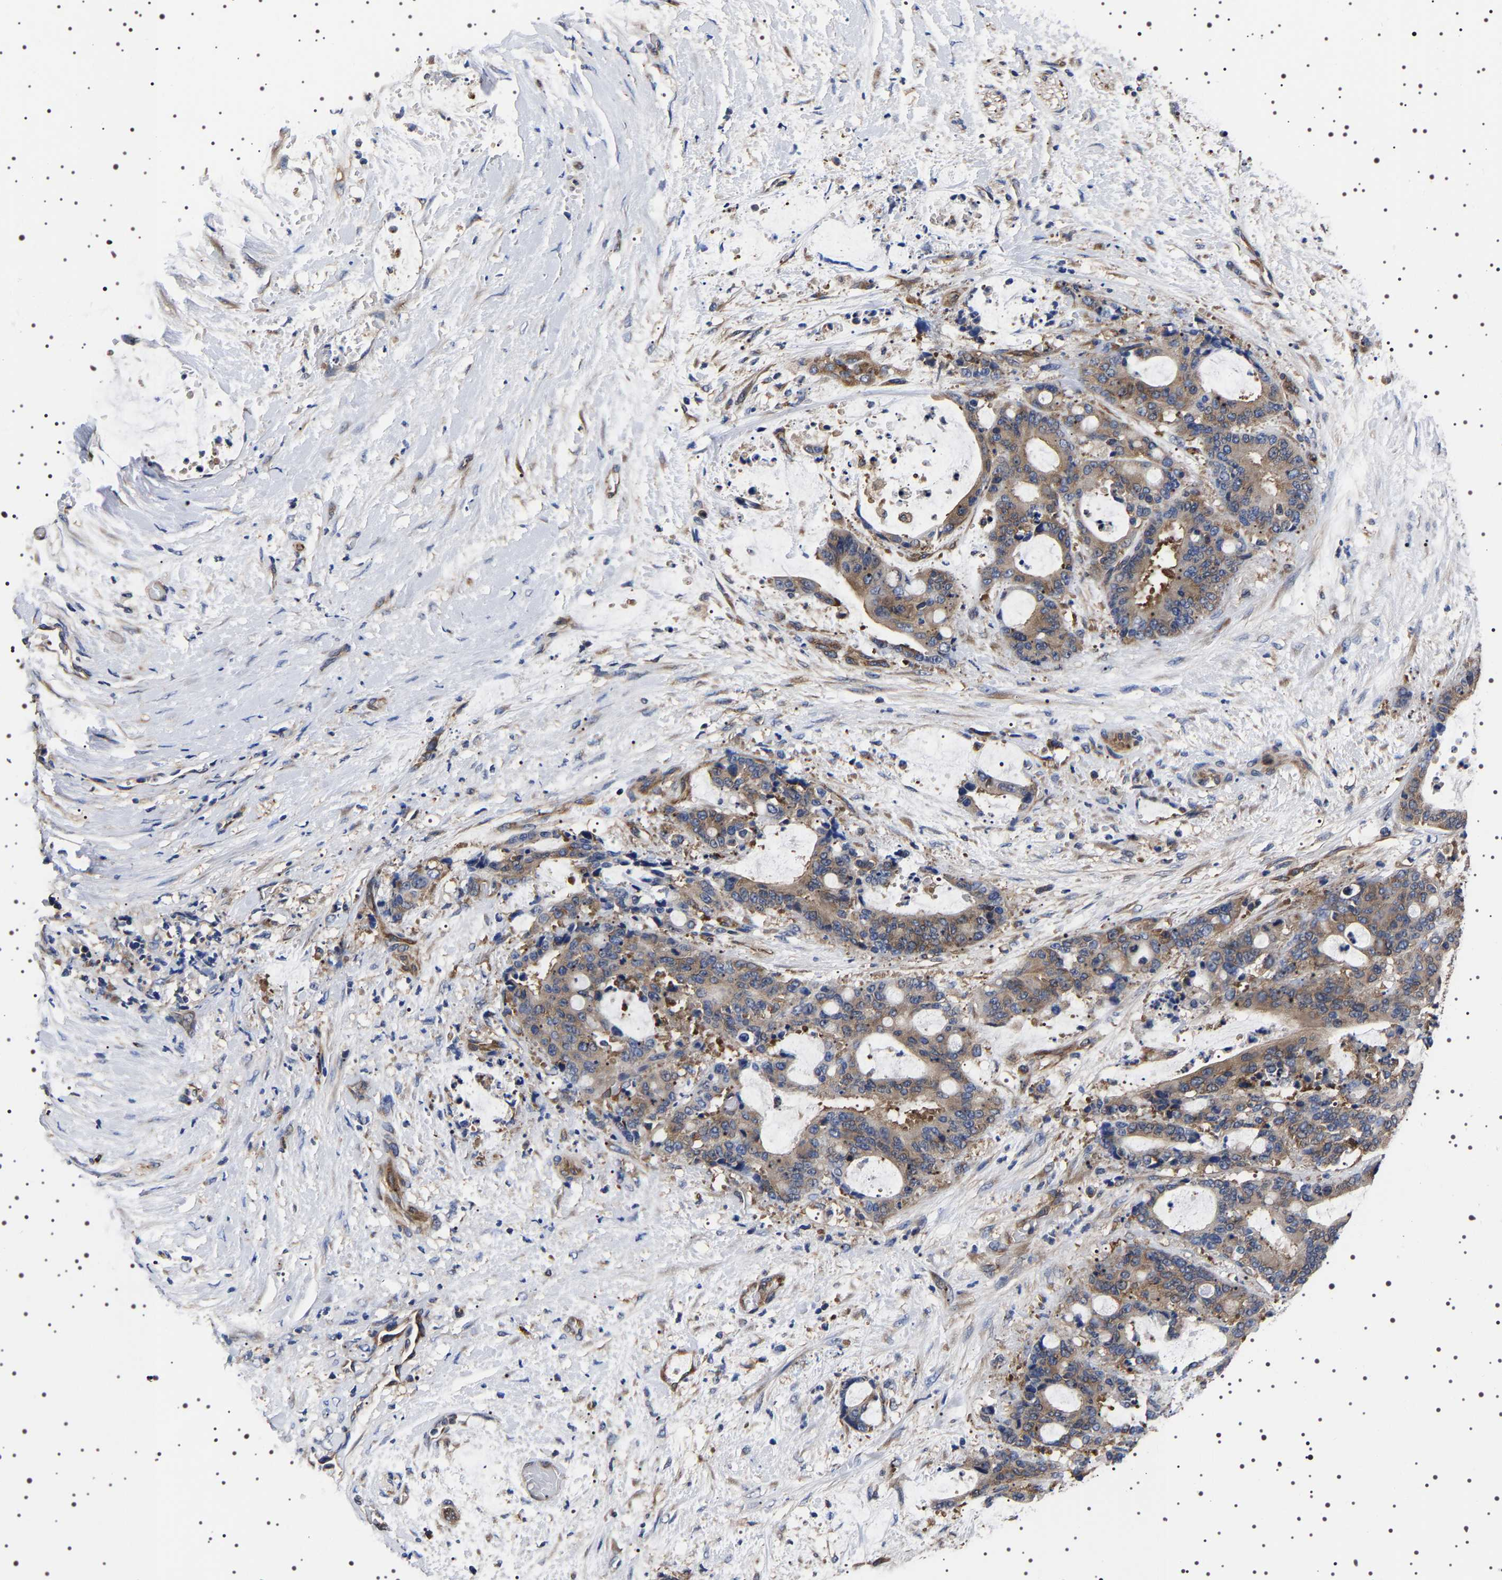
{"staining": {"intensity": "moderate", "quantity": ">75%", "location": "cytoplasmic/membranous"}, "tissue": "liver cancer", "cell_type": "Tumor cells", "image_type": "cancer", "snomed": [{"axis": "morphology", "description": "Normal tissue, NOS"}, {"axis": "morphology", "description": "Cholangiocarcinoma"}, {"axis": "topography", "description": "Liver"}, {"axis": "topography", "description": "Peripheral nerve tissue"}], "caption": "Liver cholangiocarcinoma tissue displays moderate cytoplasmic/membranous staining in about >75% of tumor cells, visualized by immunohistochemistry.", "gene": "DARS1", "patient": {"sex": "female", "age": 73}}